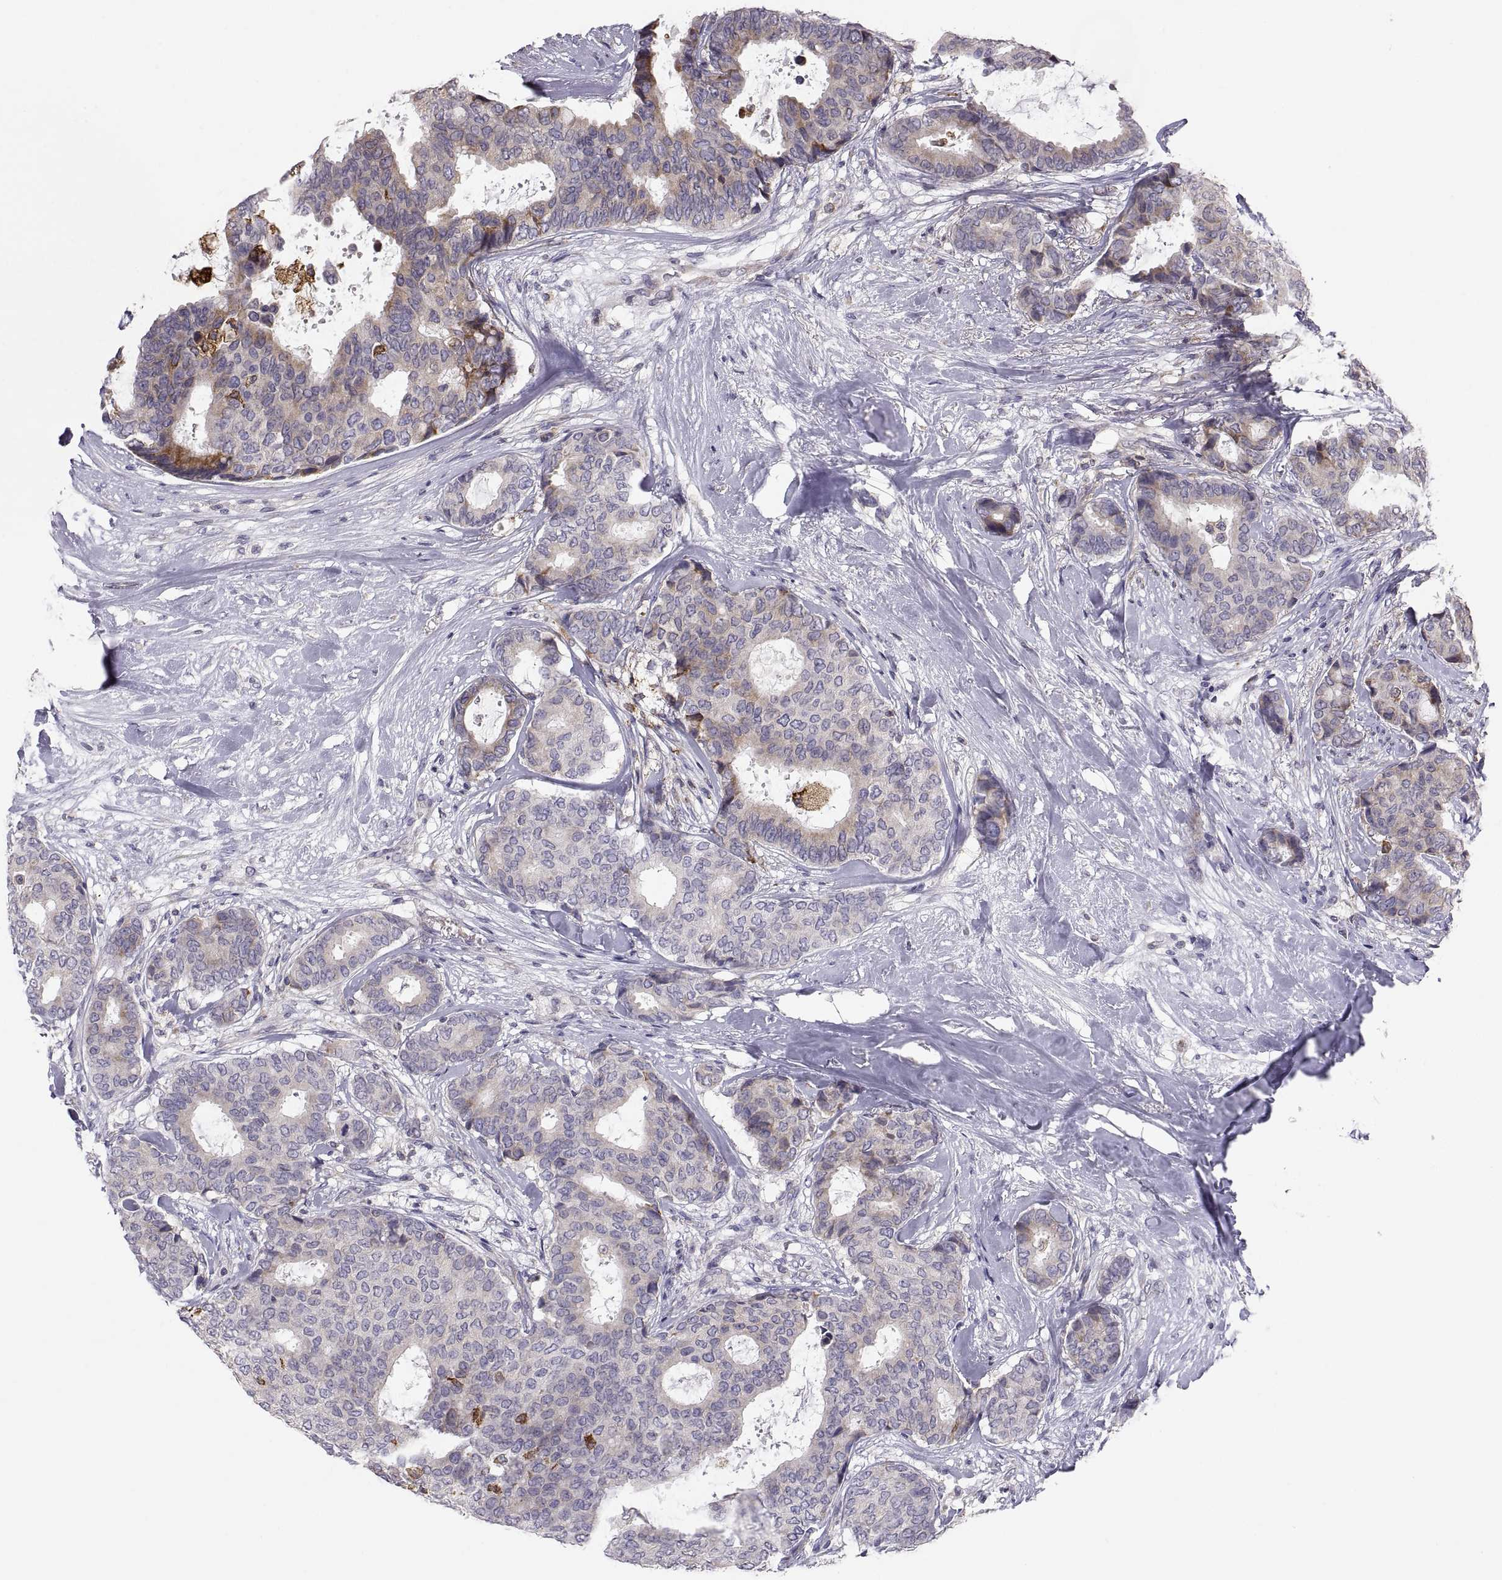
{"staining": {"intensity": "weak", "quantity": "<25%", "location": "cytoplasmic/membranous"}, "tissue": "breast cancer", "cell_type": "Tumor cells", "image_type": "cancer", "snomed": [{"axis": "morphology", "description": "Duct carcinoma"}, {"axis": "topography", "description": "Breast"}], "caption": "Immunohistochemistry micrograph of neoplastic tissue: breast cancer stained with DAB exhibits no significant protein expression in tumor cells.", "gene": "ERO1A", "patient": {"sex": "female", "age": 75}}